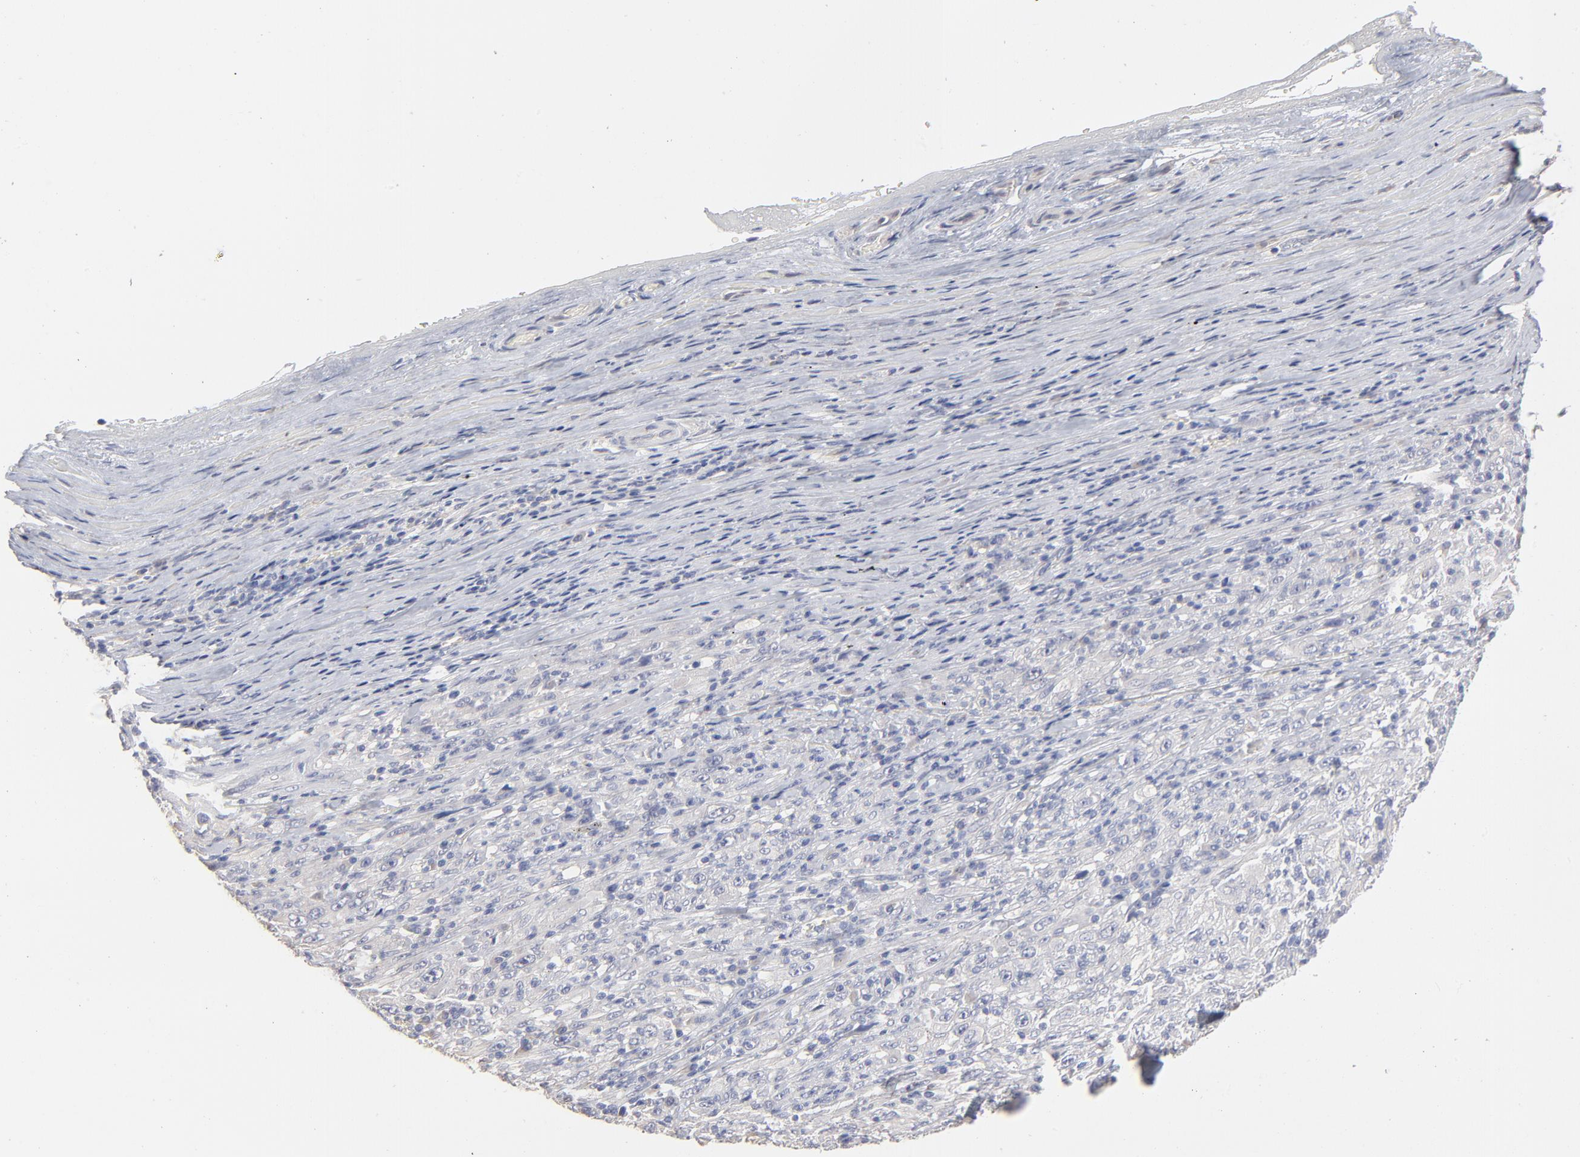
{"staining": {"intensity": "weak", "quantity": "<25%", "location": "cytoplasmic/membranous"}, "tissue": "melanoma", "cell_type": "Tumor cells", "image_type": "cancer", "snomed": [{"axis": "morphology", "description": "Malignant melanoma, Metastatic site"}, {"axis": "topography", "description": "Skin"}], "caption": "DAB immunohistochemical staining of human malignant melanoma (metastatic site) reveals no significant expression in tumor cells.", "gene": "DNAL4", "patient": {"sex": "female", "age": 56}}